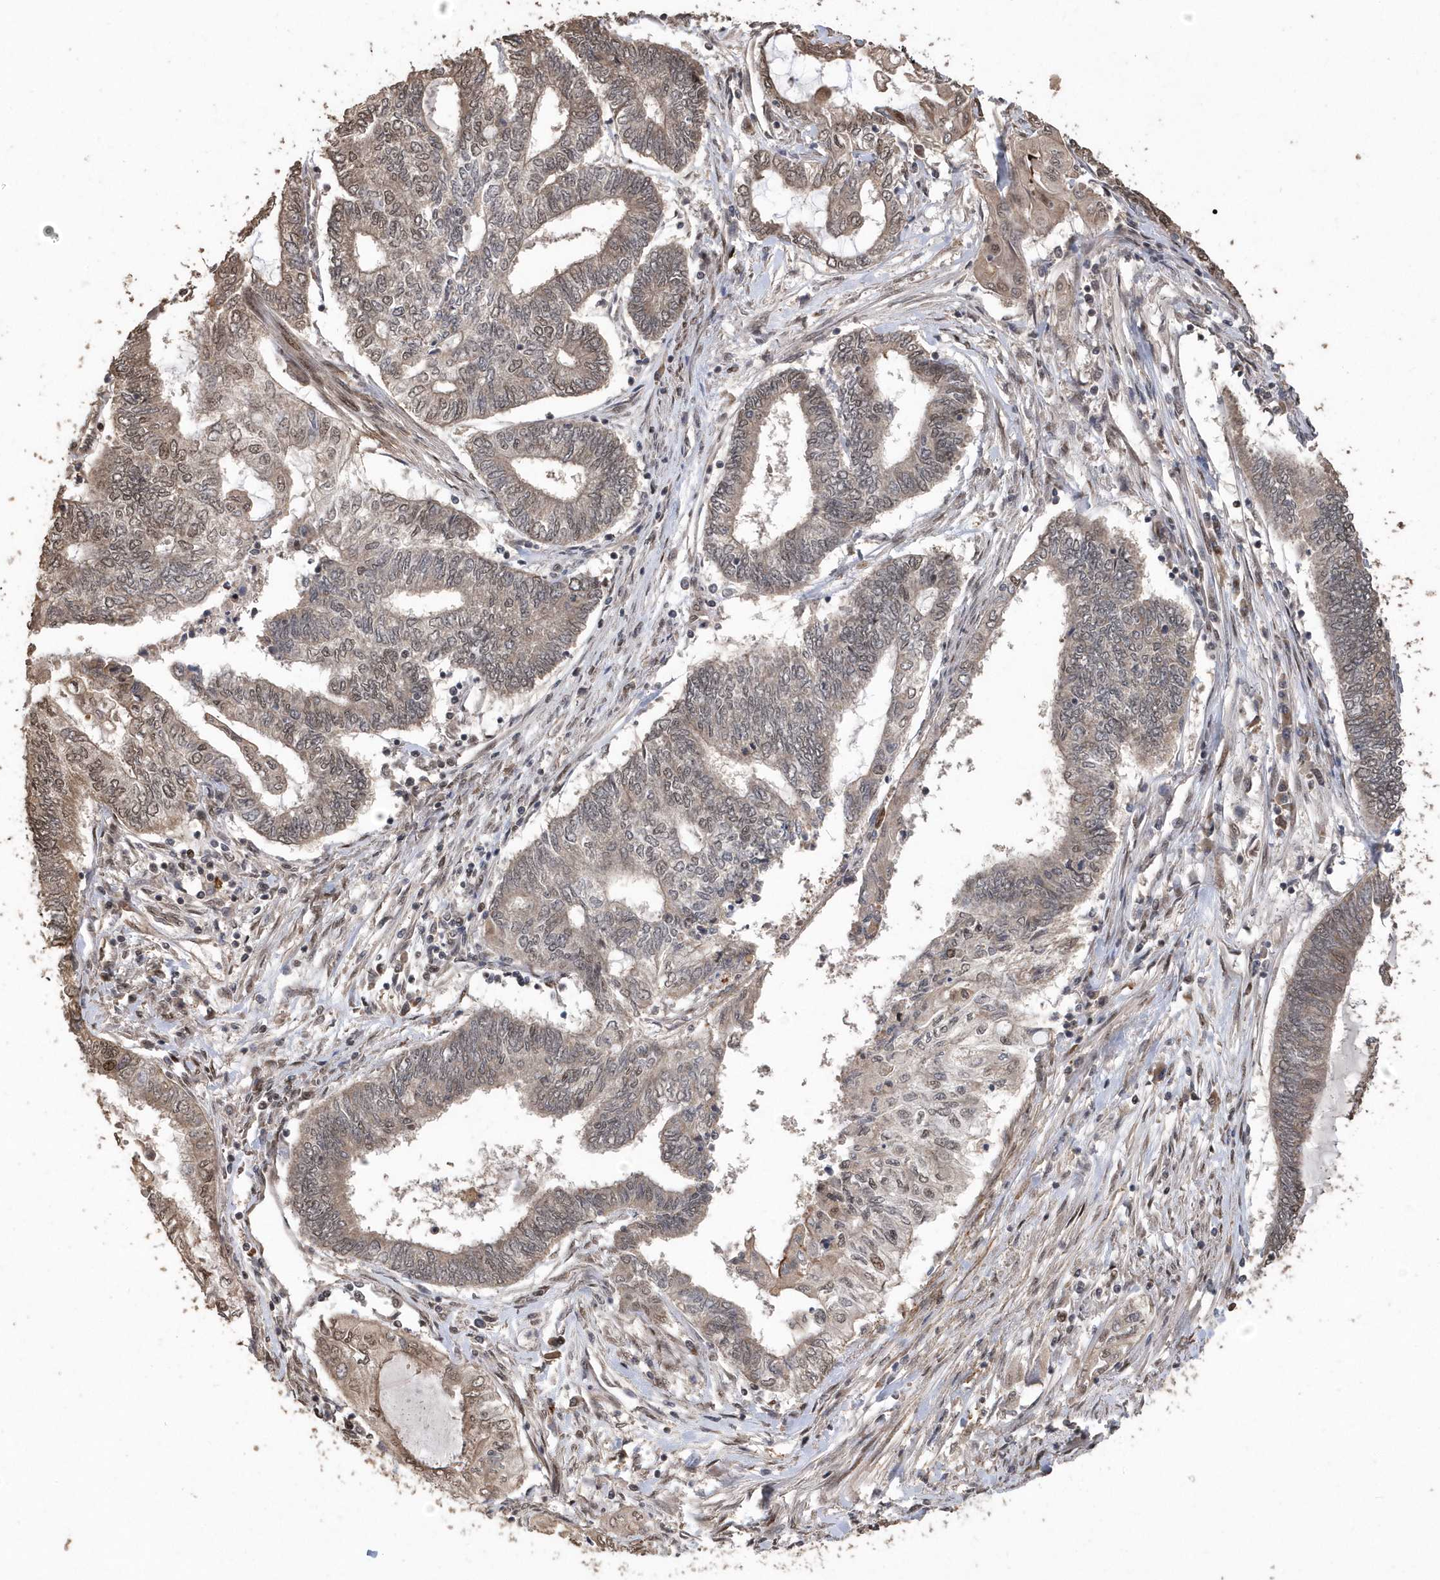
{"staining": {"intensity": "weak", "quantity": ">75%", "location": "cytoplasmic/membranous,nuclear"}, "tissue": "endometrial cancer", "cell_type": "Tumor cells", "image_type": "cancer", "snomed": [{"axis": "morphology", "description": "Adenocarcinoma, NOS"}, {"axis": "topography", "description": "Uterus"}, {"axis": "topography", "description": "Endometrium"}], "caption": "This photomicrograph demonstrates immunohistochemistry staining of human endometrial cancer (adenocarcinoma), with low weak cytoplasmic/membranous and nuclear staining in about >75% of tumor cells.", "gene": "INTS12", "patient": {"sex": "female", "age": 70}}